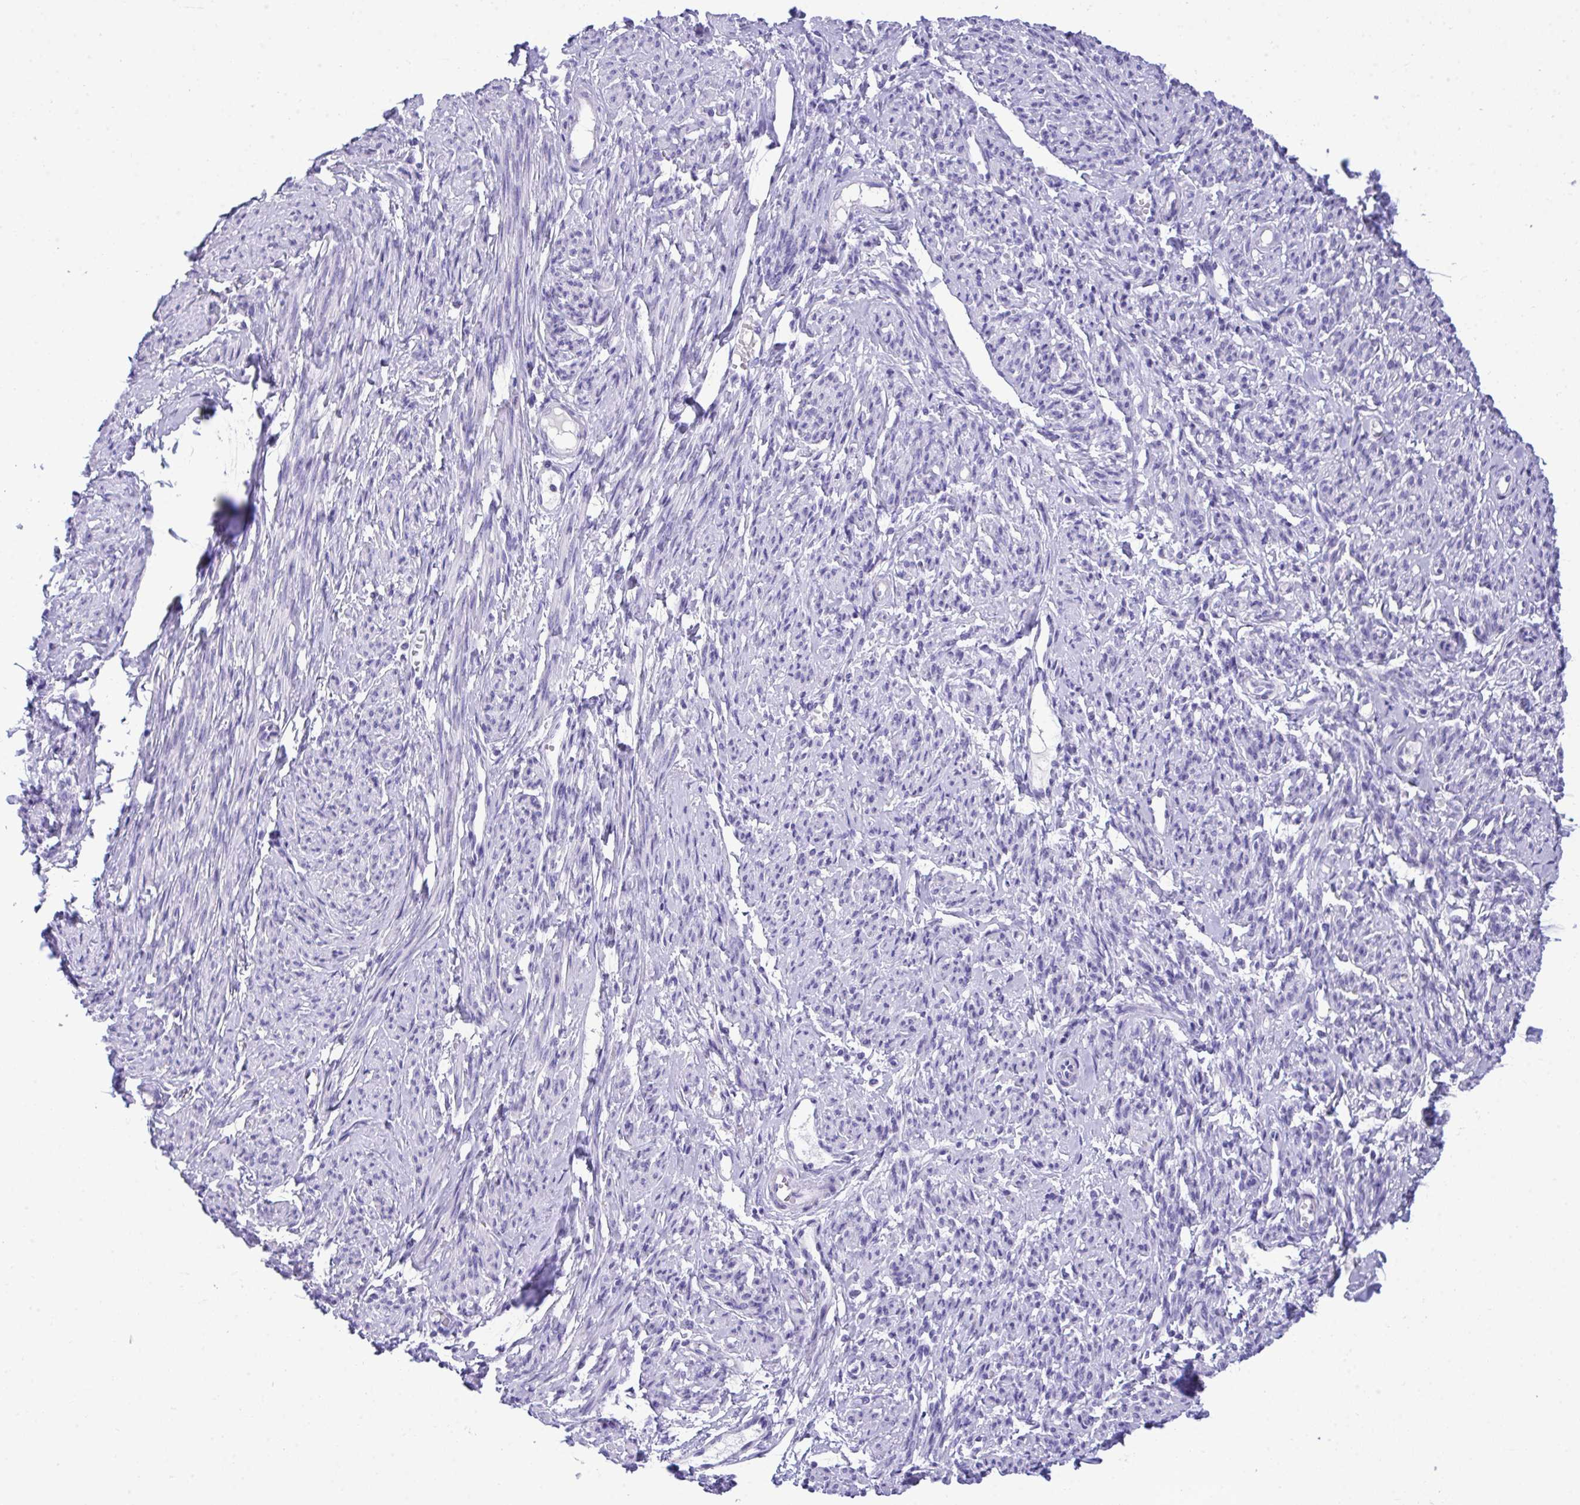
{"staining": {"intensity": "negative", "quantity": "none", "location": "none"}, "tissue": "smooth muscle", "cell_type": "Smooth muscle cells", "image_type": "normal", "snomed": [{"axis": "morphology", "description": "Normal tissue, NOS"}, {"axis": "topography", "description": "Smooth muscle"}], "caption": "Immunohistochemical staining of normal smooth muscle reveals no significant positivity in smooth muscle cells. Nuclei are stained in blue.", "gene": "PGM2L1", "patient": {"sex": "female", "age": 65}}